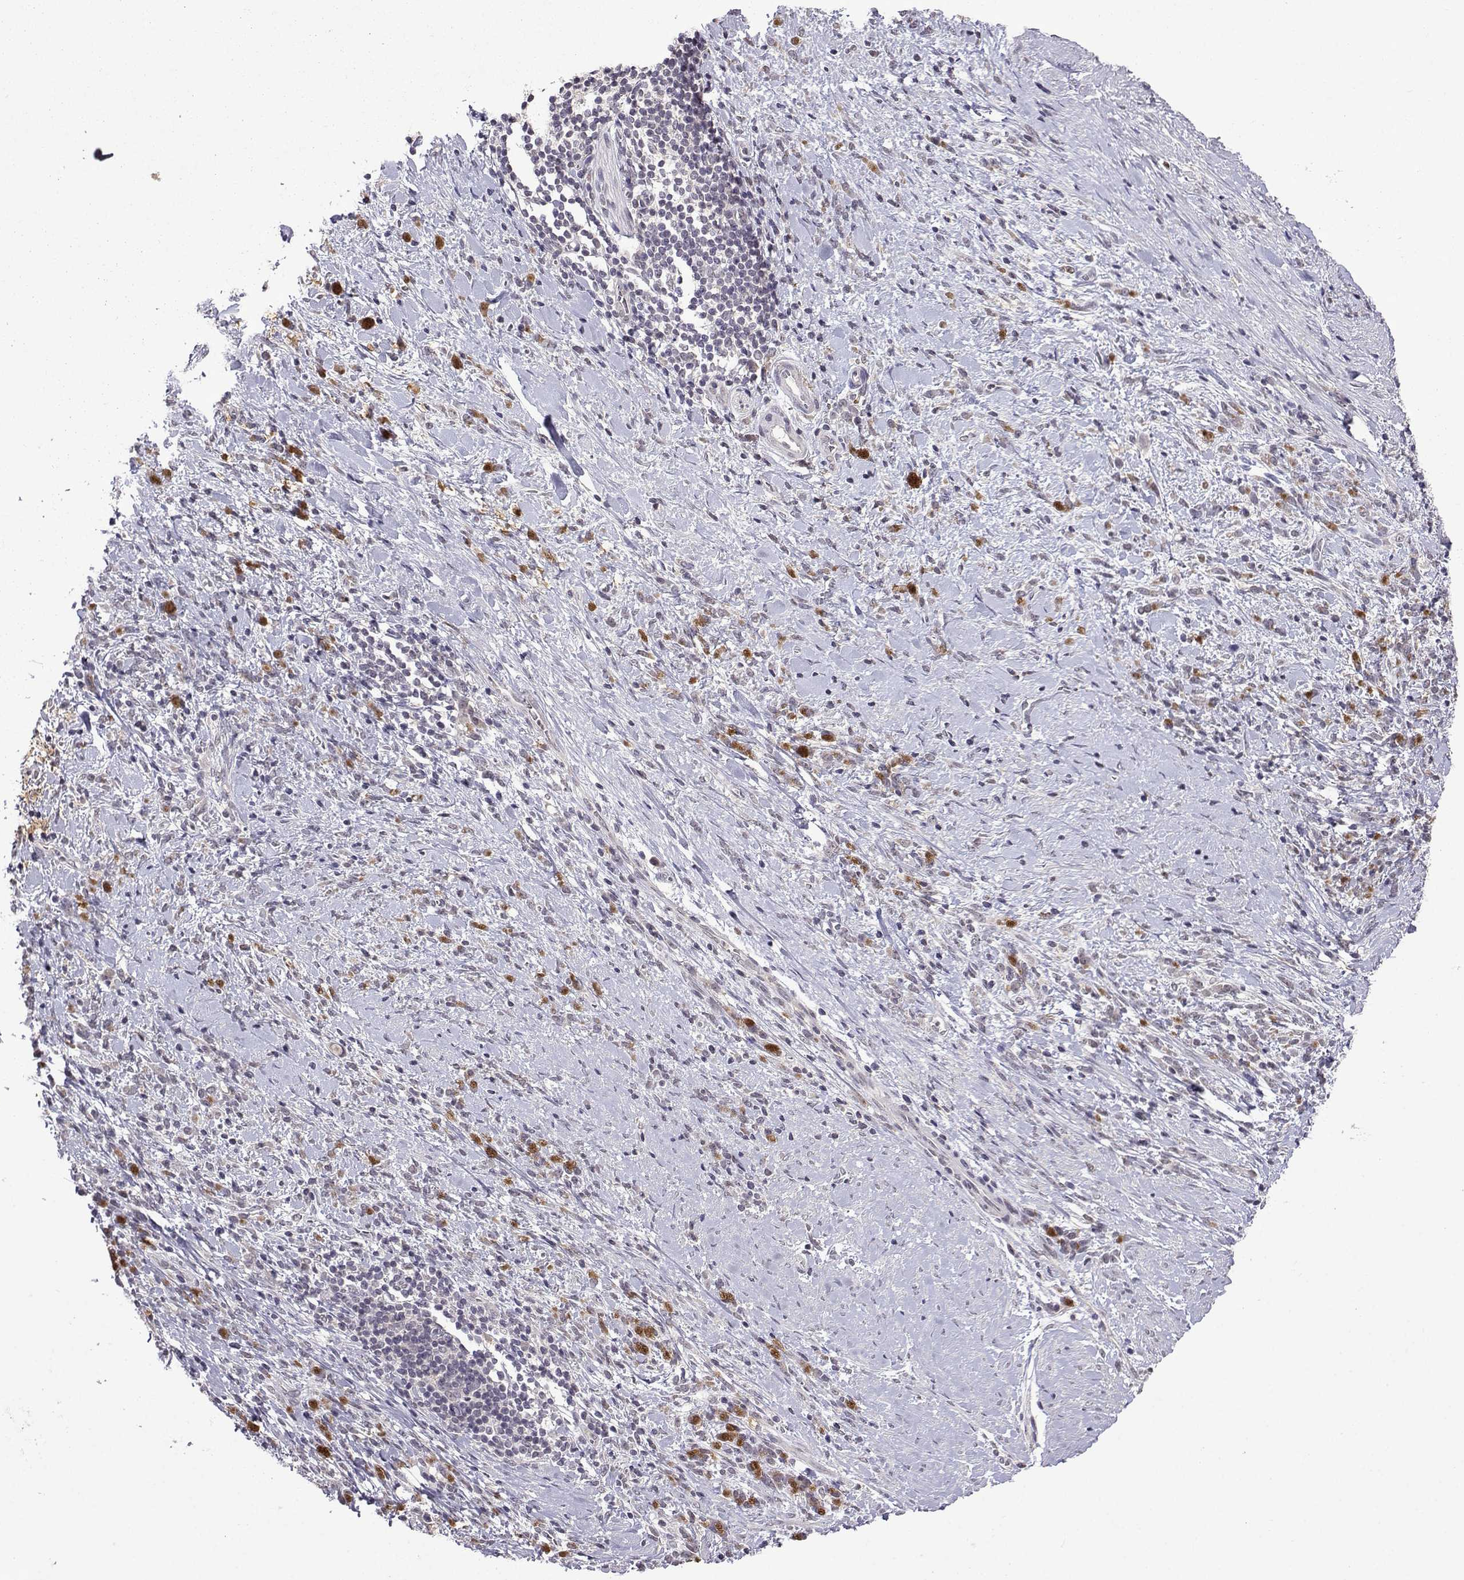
{"staining": {"intensity": "negative", "quantity": "none", "location": "none"}, "tissue": "stomach cancer", "cell_type": "Tumor cells", "image_type": "cancer", "snomed": [{"axis": "morphology", "description": "Adenocarcinoma, NOS"}, {"axis": "topography", "description": "Stomach"}], "caption": "This is a image of IHC staining of adenocarcinoma (stomach), which shows no positivity in tumor cells. (DAB (3,3'-diaminobenzidine) immunohistochemistry with hematoxylin counter stain).", "gene": "CCL28", "patient": {"sex": "female", "age": 57}}